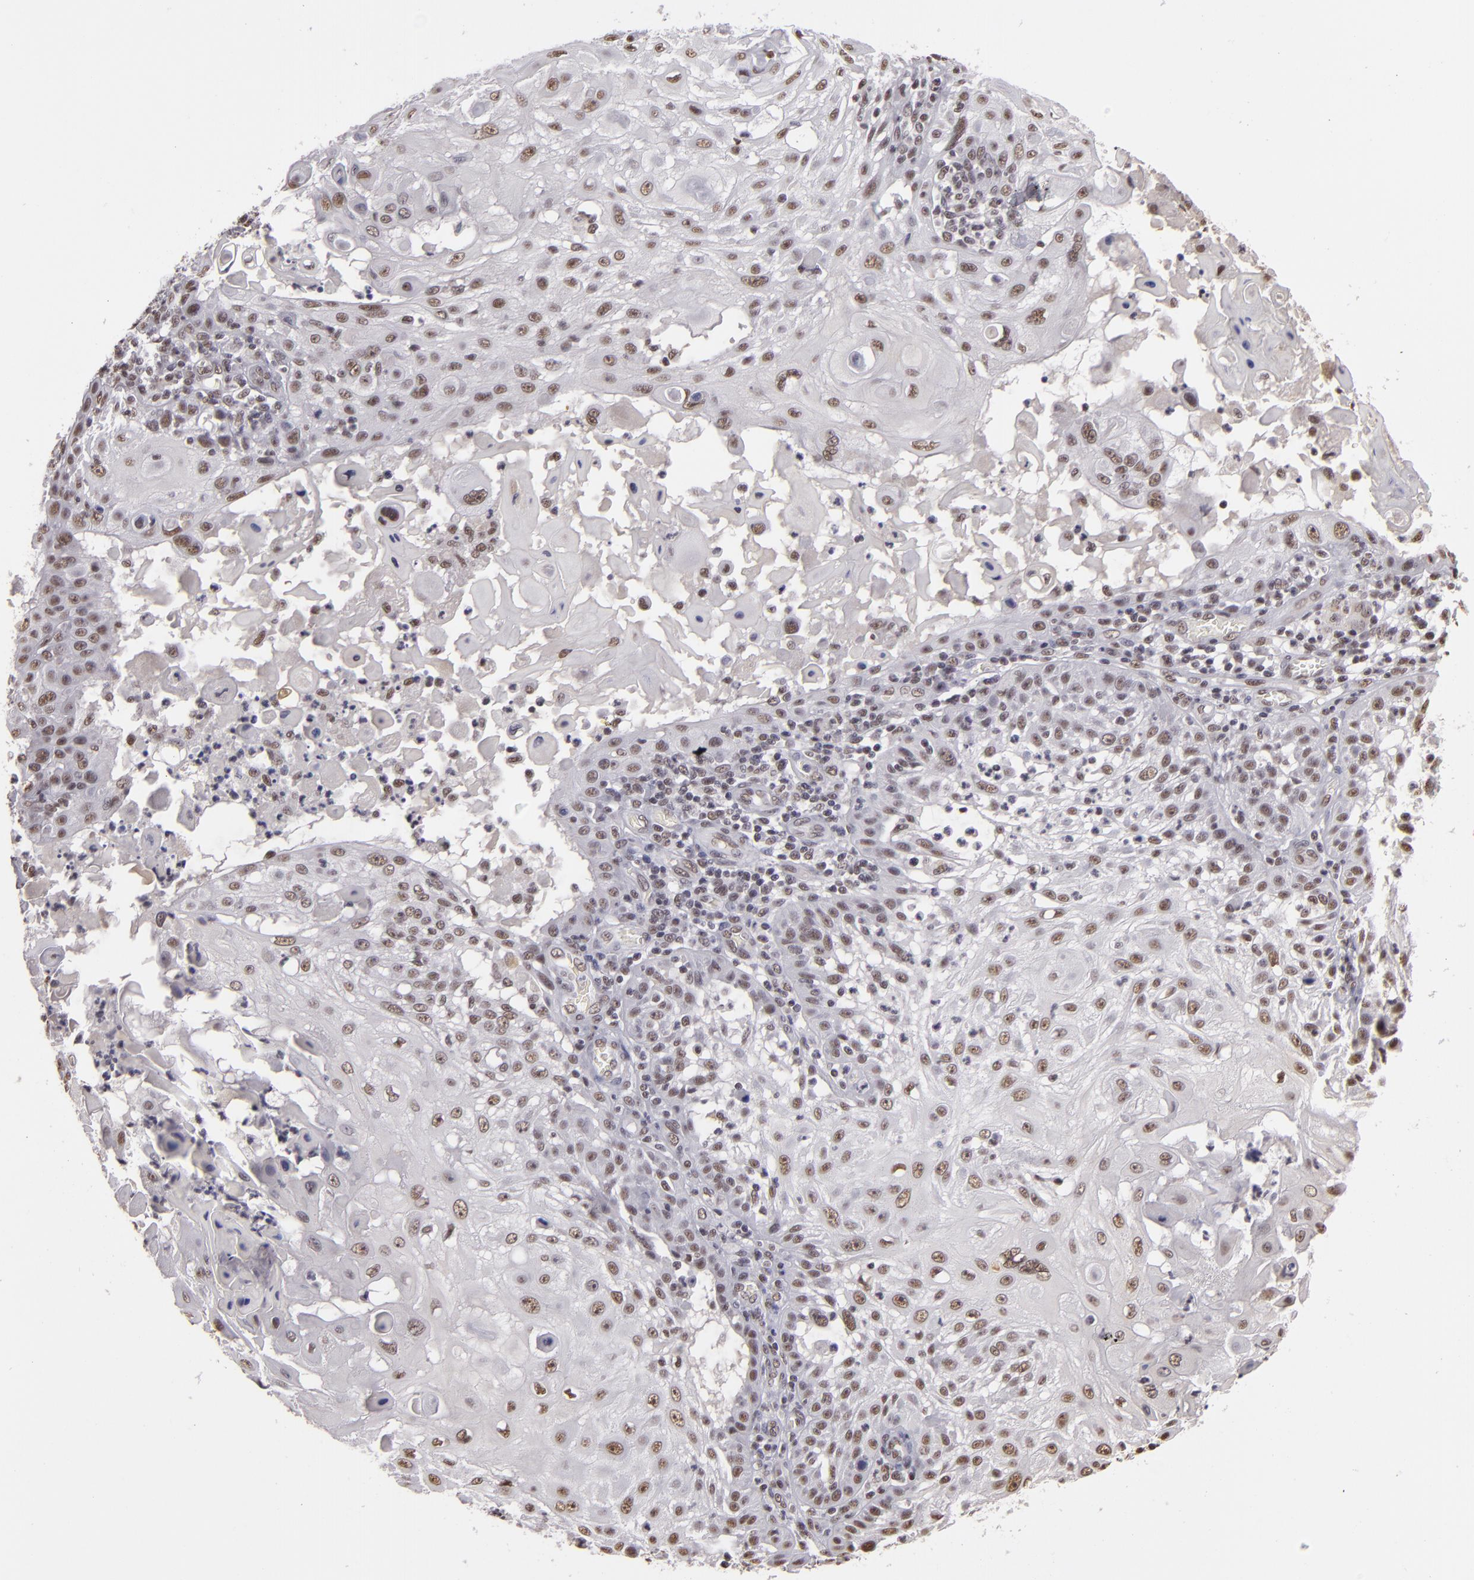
{"staining": {"intensity": "weak", "quantity": "25%-75%", "location": "nuclear"}, "tissue": "skin cancer", "cell_type": "Tumor cells", "image_type": "cancer", "snomed": [{"axis": "morphology", "description": "Squamous cell carcinoma, NOS"}, {"axis": "topography", "description": "Skin"}], "caption": "Weak nuclear protein staining is seen in about 25%-75% of tumor cells in squamous cell carcinoma (skin). (DAB = brown stain, brightfield microscopy at high magnification).", "gene": "INTS6", "patient": {"sex": "female", "age": 89}}